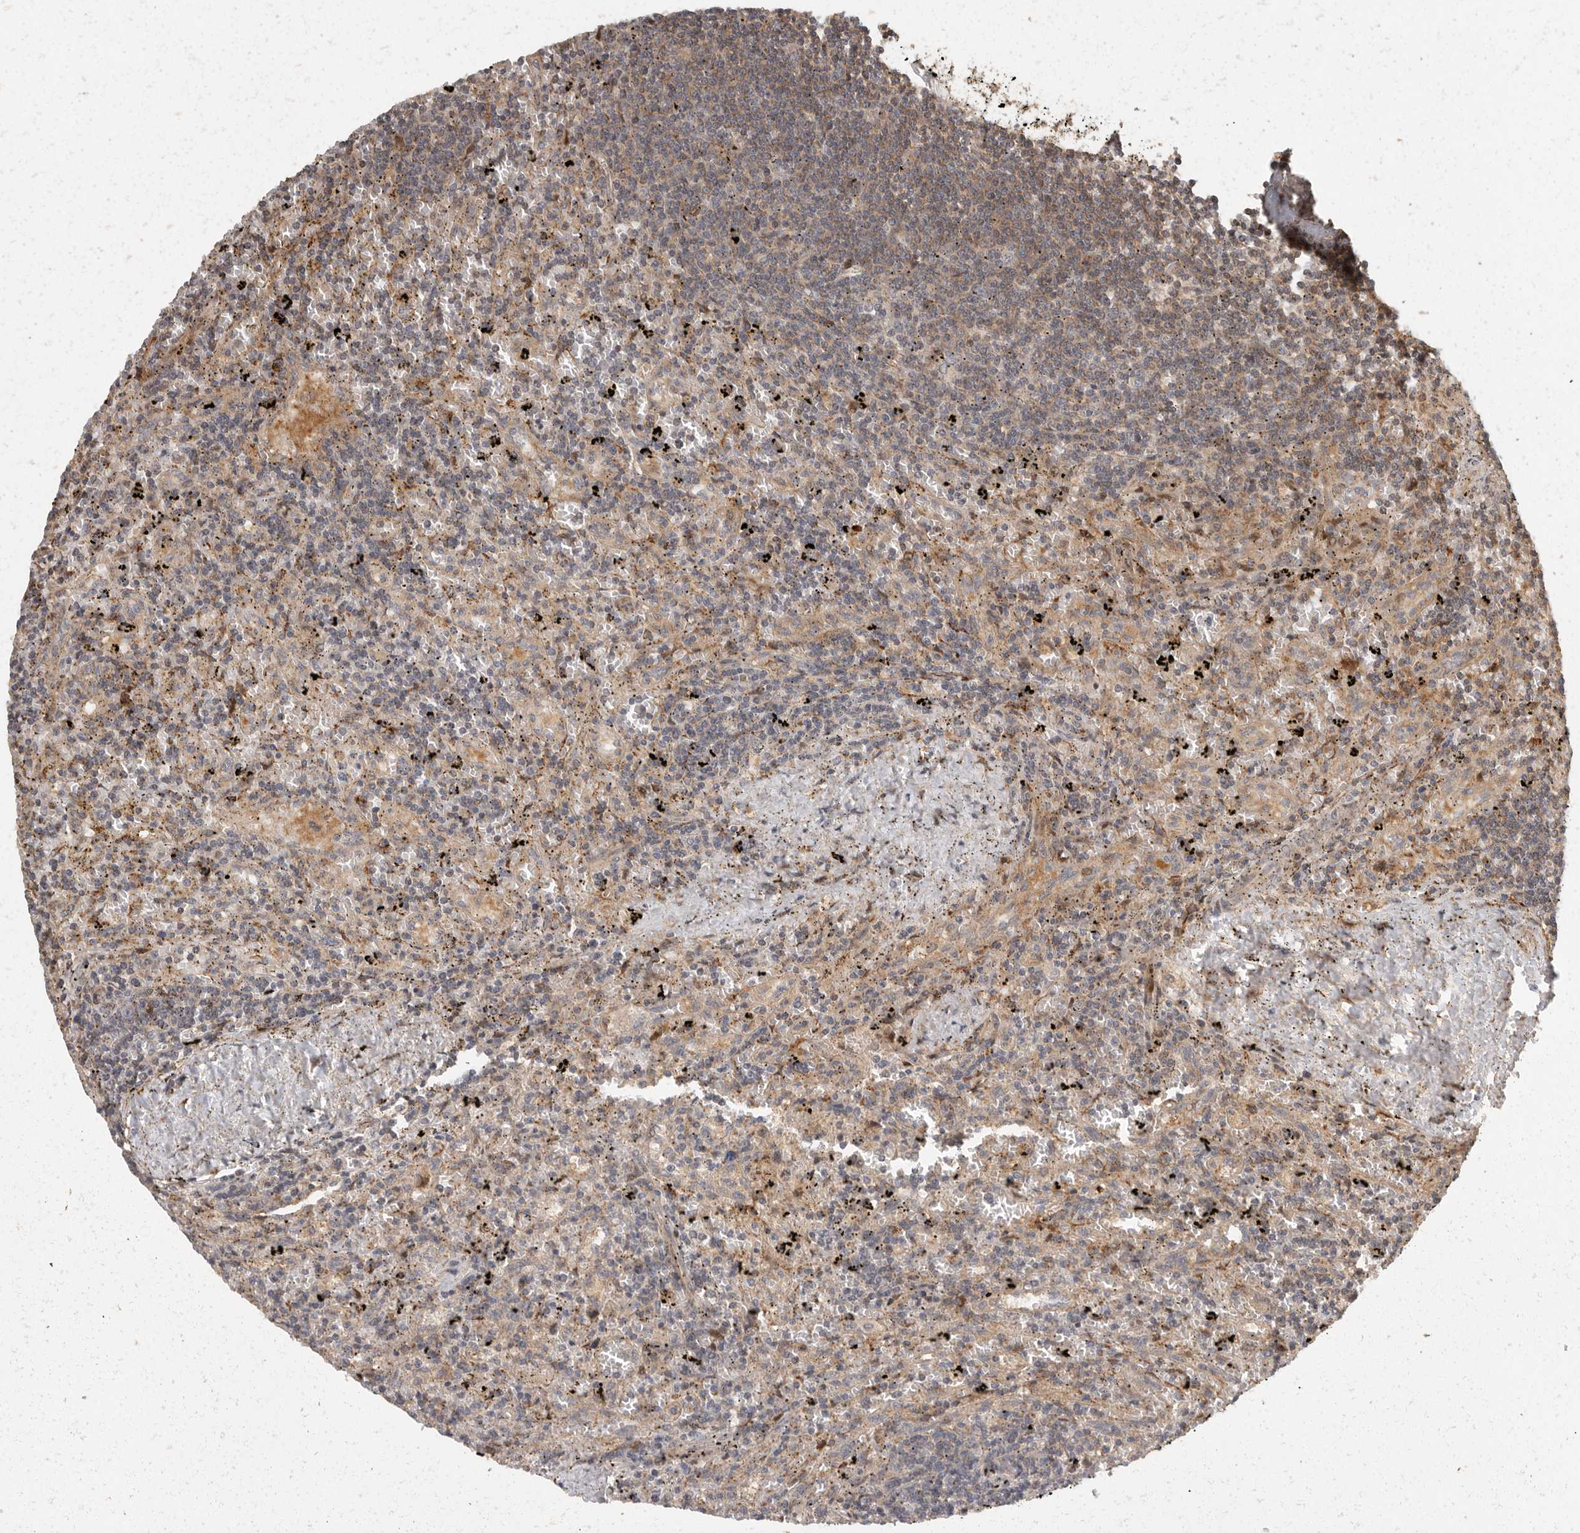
{"staining": {"intensity": "weak", "quantity": "25%-75%", "location": "cytoplasmic/membranous"}, "tissue": "lymphoma", "cell_type": "Tumor cells", "image_type": "cancer", "snomed": [{"axis": "morphology", "description": "Malignant lymphoma, non-Hodgkin's type, Low grade"}, {"axis": "topography", "description": "Spleen"}], "caption": "Immunohistochemical staining of low-grade malignant lymphoma, non-Hodgkin's type exhibits weak cytoplasmic/membranous protein expression in about 25%-75% of tumor cells.", "gene": "SWT1", "patient": {"sex": "male", "age": 76}}